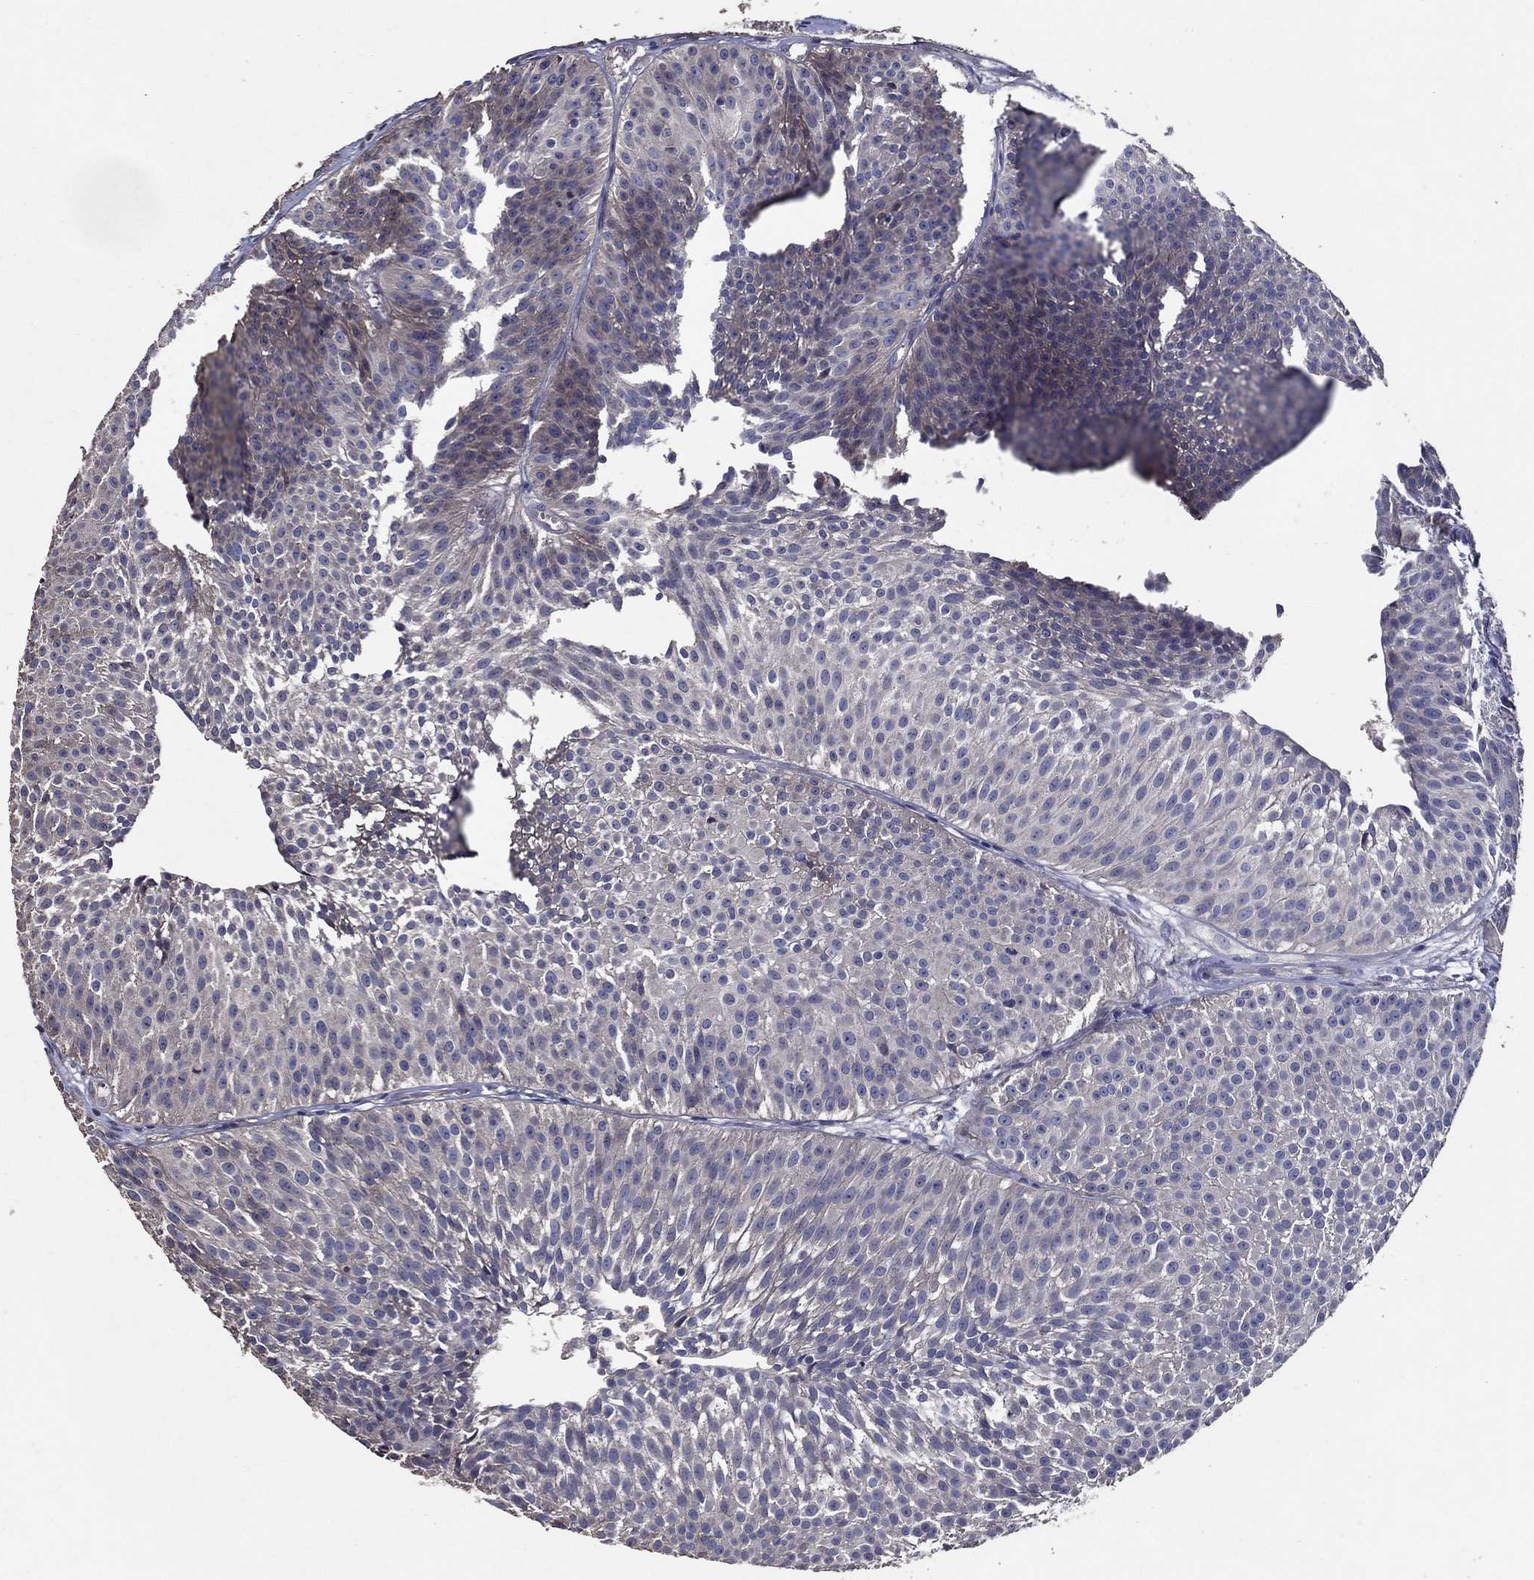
{"staining": {"intensity": "moderate", "quantity": "<25%", "location": "cytoplasmic/membranous"}, "tissue": "urothelial cancer", "cell_type": "Tumor cells", "image_type": "cancer", "snomed": [{"axis": "morphology", "description": "Urothelial carcinoma, Low grade"}, {"axis": "topography", "description": "Urinary bladder"}], "caption": "Immunohistochemistry image of human urothelial cancer stained for a protein (brown), which reveals low levels of moderate cytoplasmic/membranous positivity in approximately <25% of tumor cells.", "gene": "HAP1", "patient": {"sex": "male", "age": 63}}